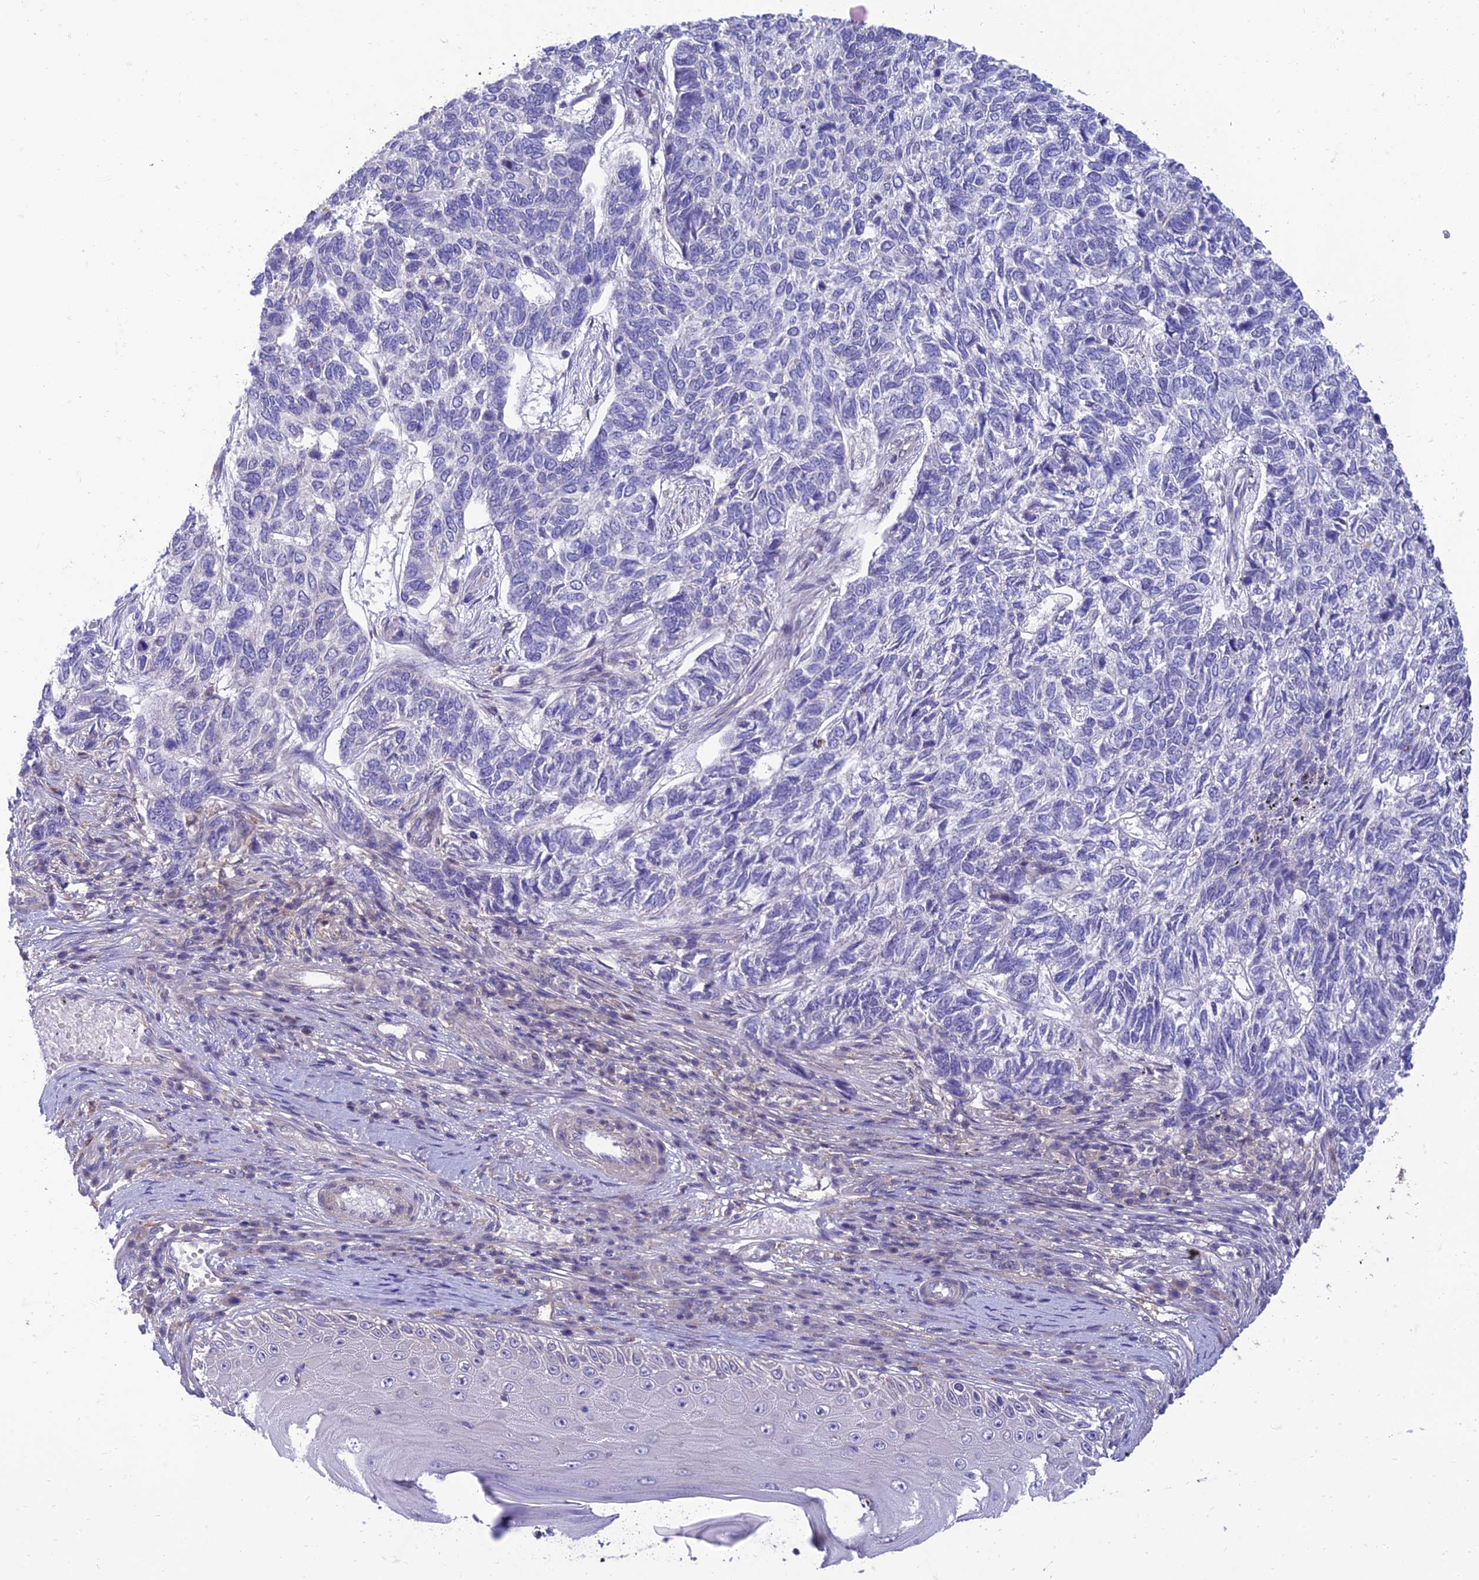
{"staining": {"intensity": "negative", "quantity": "none", "location": "none"}, "tissue": "skin cancer", "cell_type": "Tumor cells", "image_type": "cancer", "snomed": [{"axis": "morphology", "description": "Basal cell carcinoma"}, {"axis": "topography", "description": "Skin"}], "caption": "The micrograph exhibits no staining of tumor cells in skin cancer (basal cell carcinoma).", "gene": "IRAK3", "patient": {"sex": "female", "age": 65}}